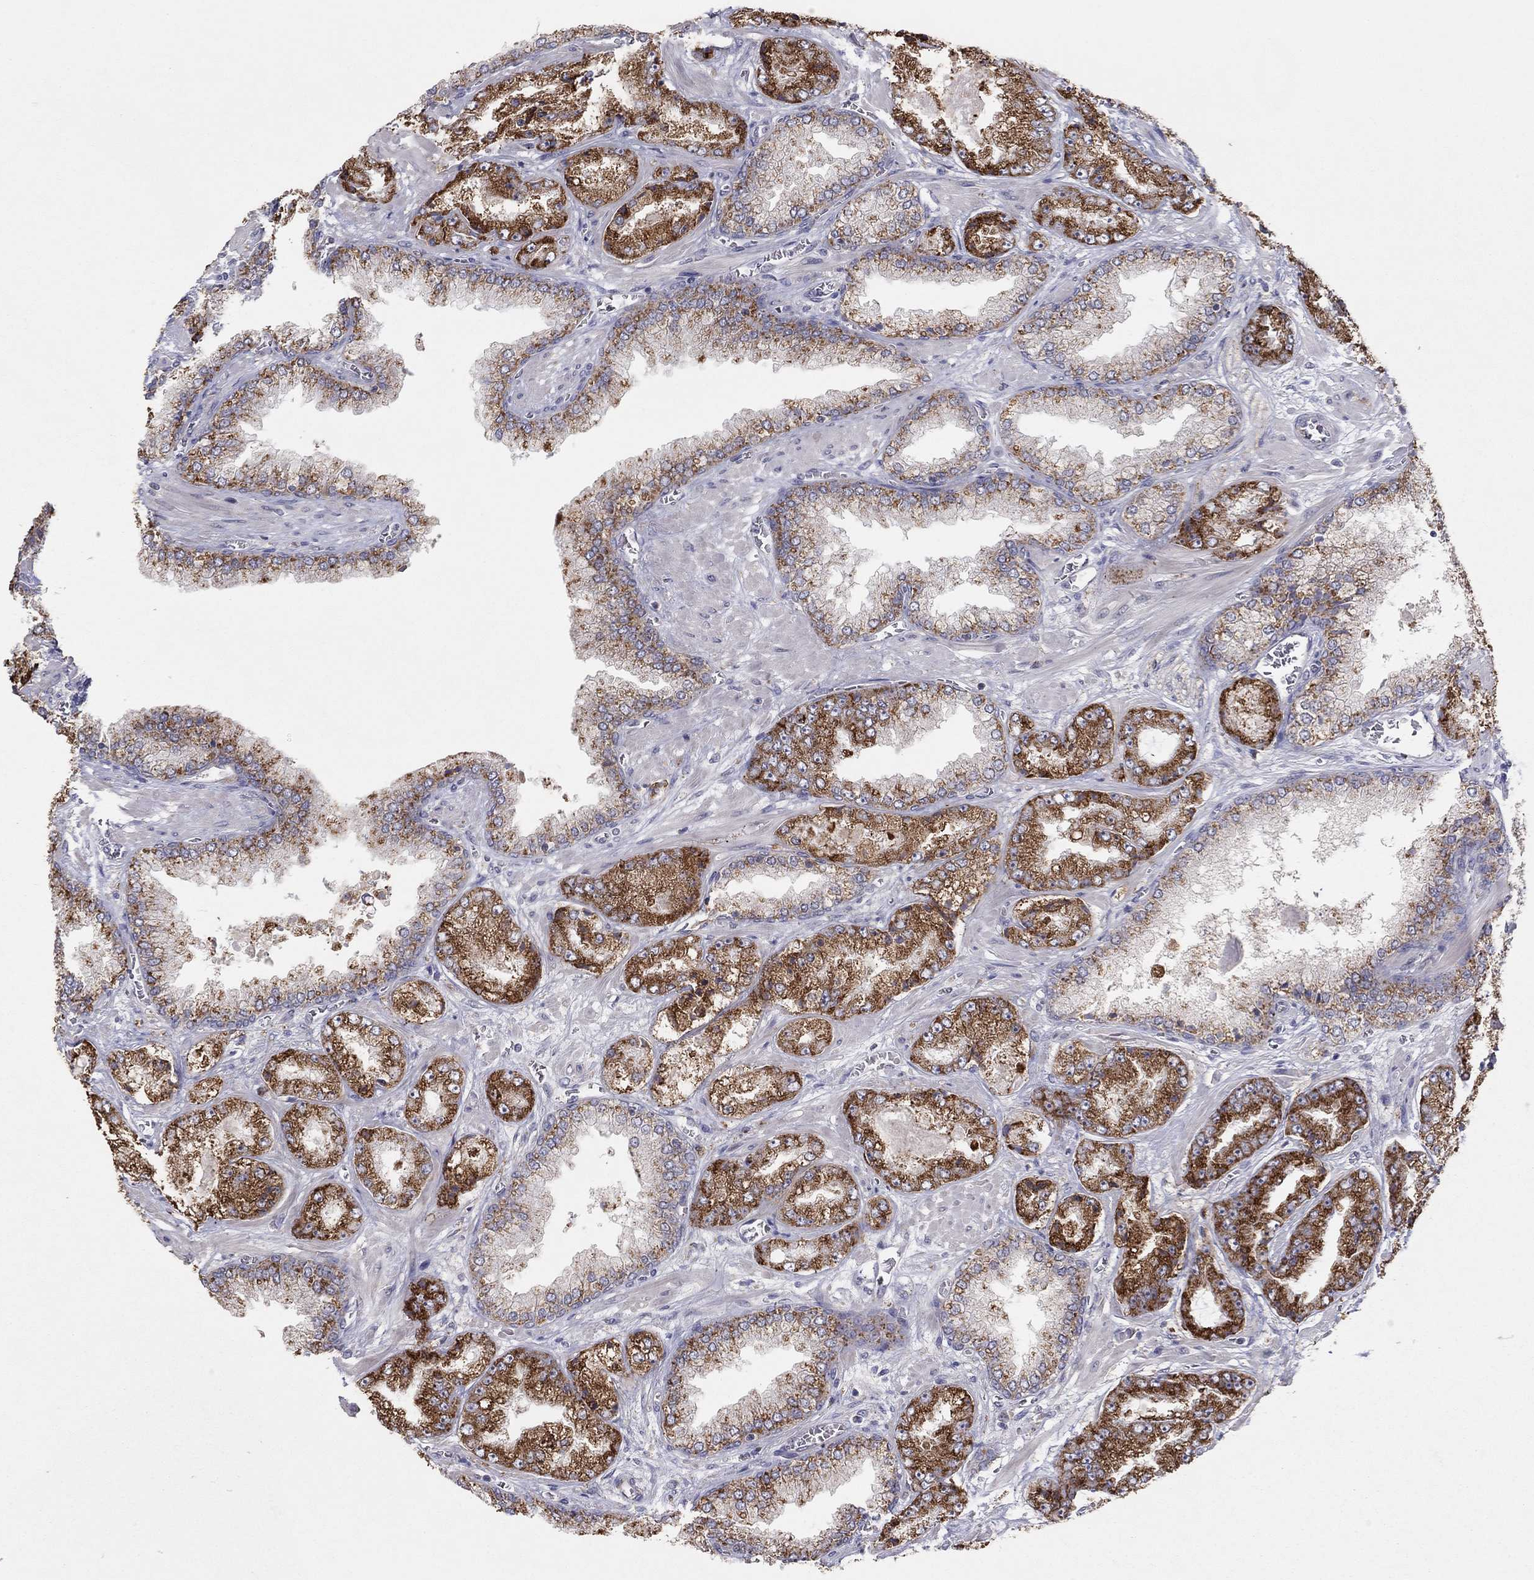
{"staining": {"intensity": "strong", "quantity": "25%-75%", "location": "cytoplasmic/membranous"}, "tissue": "prostate cancer", "cell_type": "Tumor cells", "image_type": "cancer", "snomed": [{"axis": "morphology", "description": "Adenocarcinoma, Low grade"}, {"axis": "topography", "description": "Prostate"}], "caption": "Human adenocarcinoma (low-grade) (prostate) stained for a protein (brown) demonstrates strong cytoplasmic/membranous positive staining in about 25%-75% of tumor cells.", "gene": "CRACDL", "patient": {"sex": "male", "age": 57}}